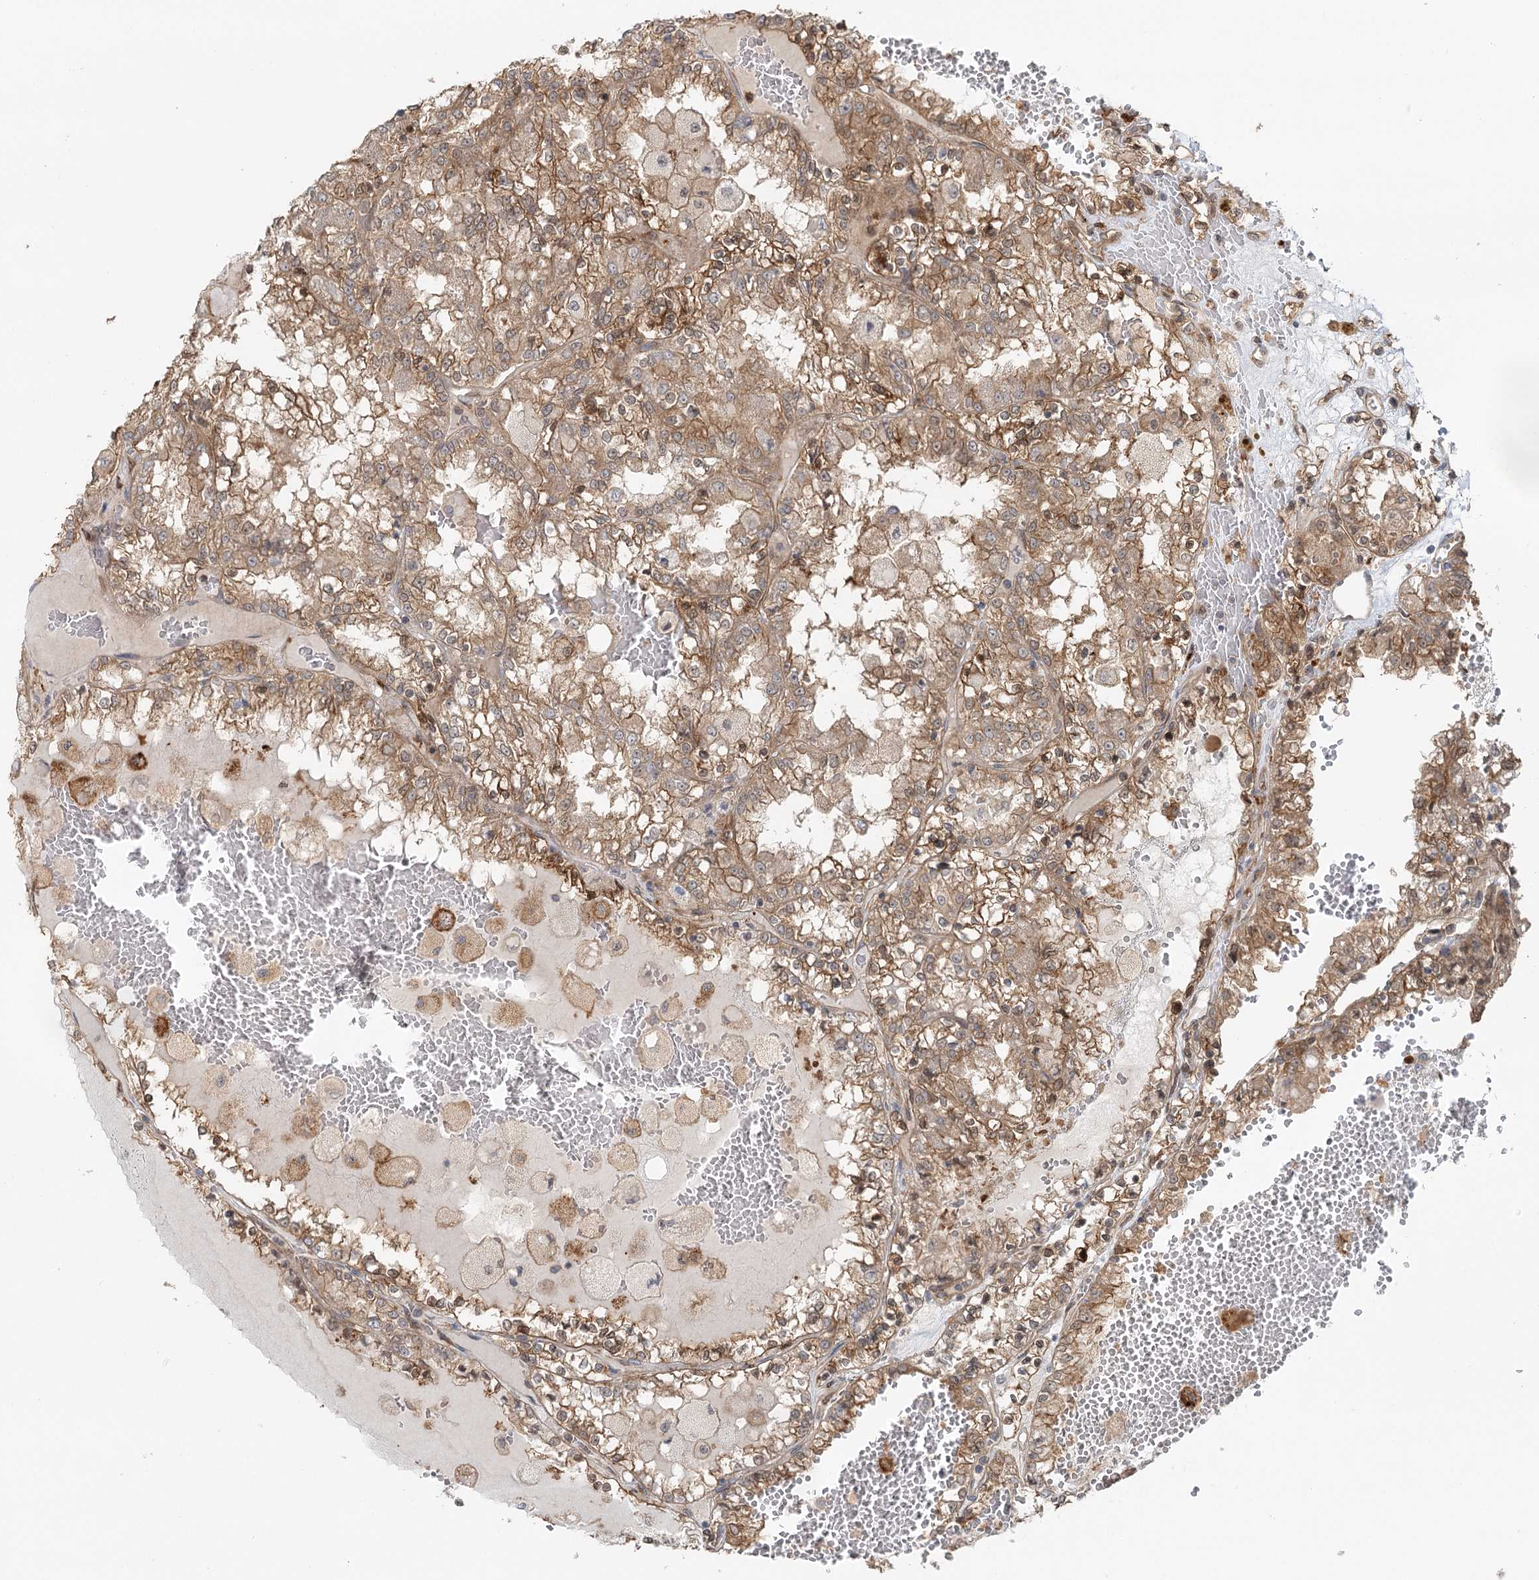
{"staining": {"intensity": "moderate", "quantity": ">75%", "location": "cytoplasmic/membranous"}, "tissue": "renal cancer", "cell_type": "Tumor cells", "image_type": "cancer", "snomed": [{"axis": "morphology", "description": "Adenocarcinoma, NOS"}, {"axis": "topography", "description": "Kidney"}], "caption": "There is medium levels of moderate cytoplasmic/membranous positivity in tumor cells of adenocarcinoma (renal), as demonstrated by immunohistochemical staining (brown color).", "gene": "GBE1", "patient": {"sex": "female", "age": 56}}